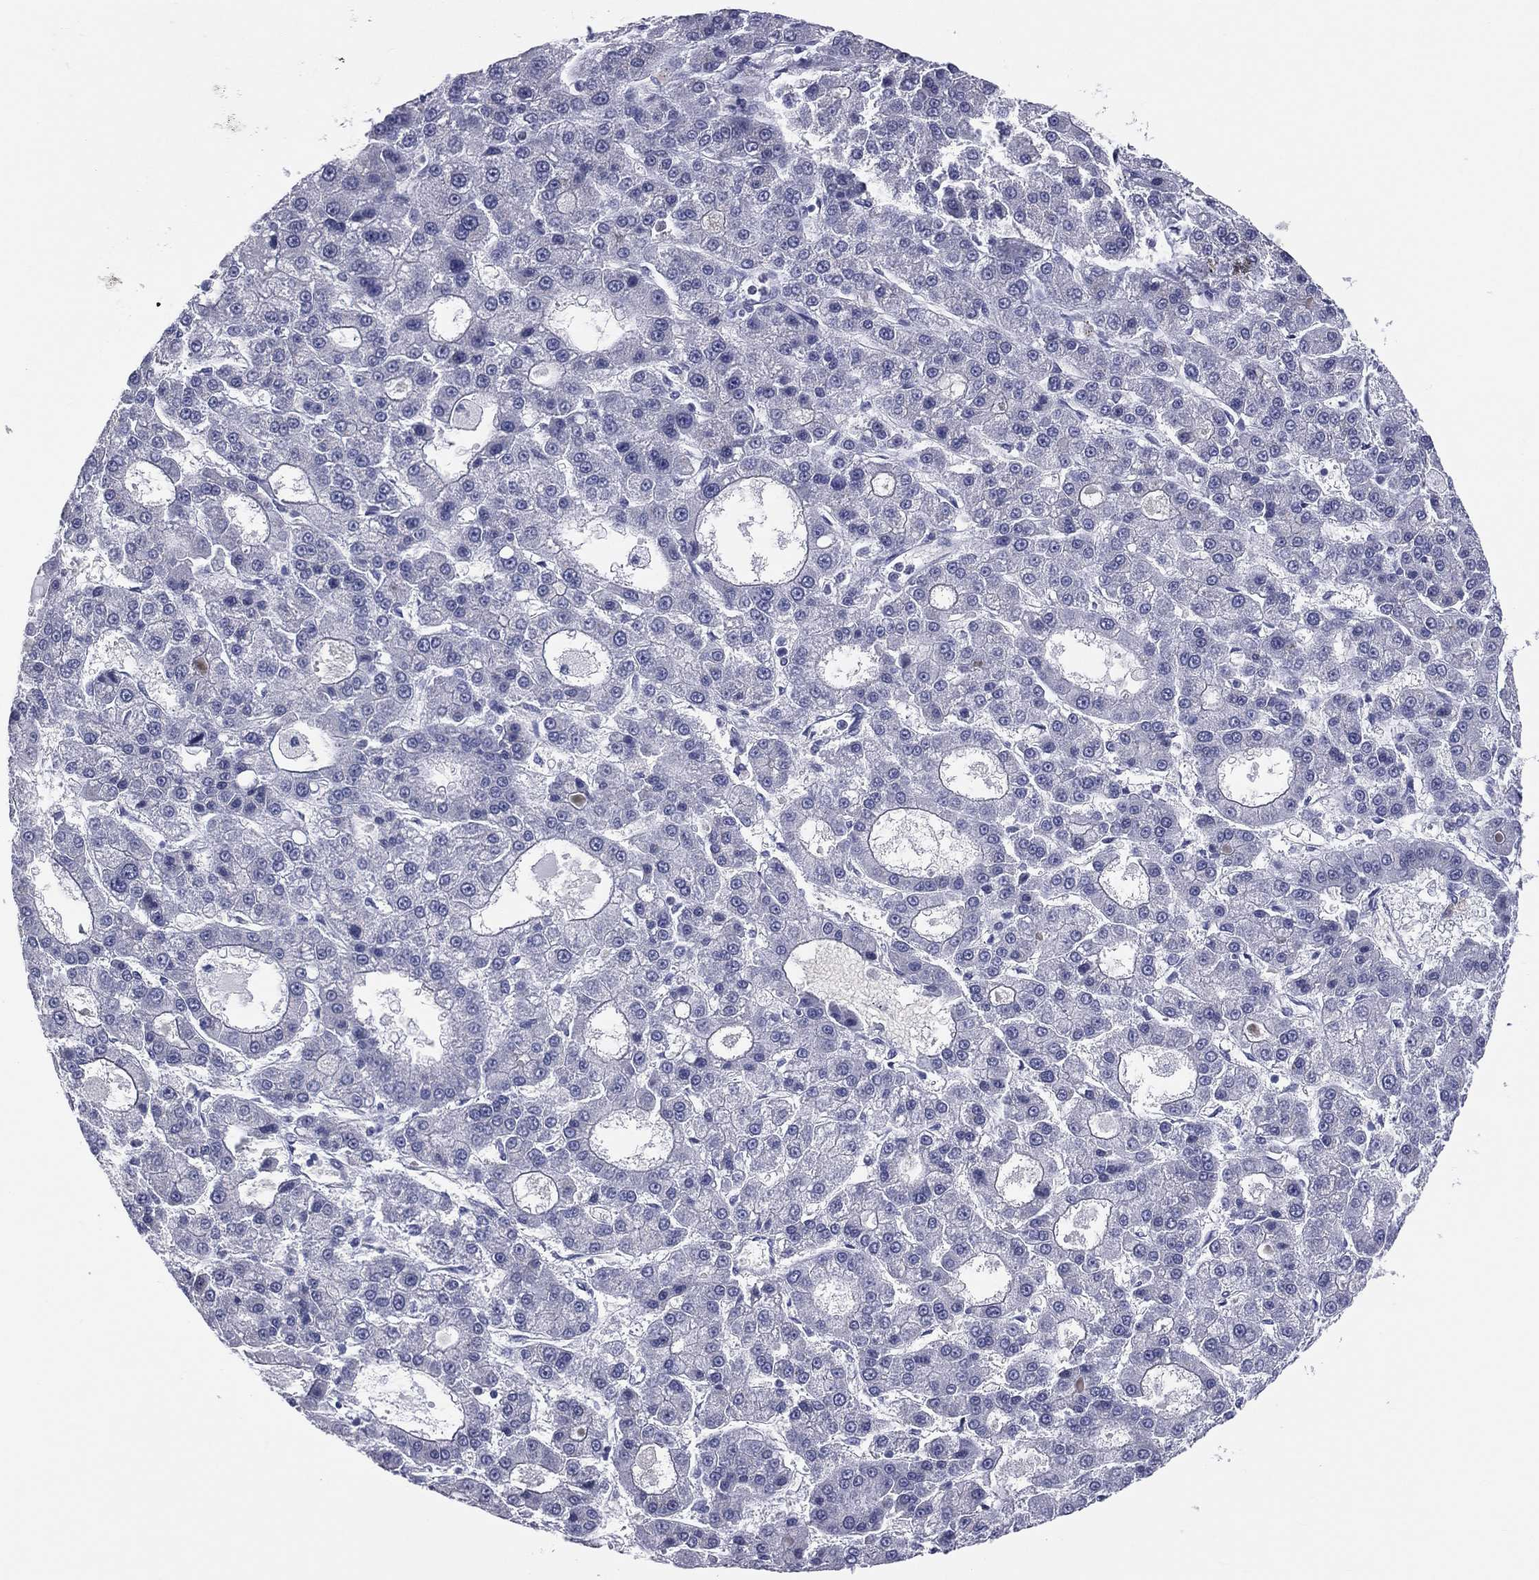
{"staining": {"intensity": "negative", "quantity": "none", "location": "none"}, "tissue": "liver cancer", "cell_type": "Tumor cells", "image_type": "cancer", "snomed": [{"axis": "morphology", "description": "Carcinoma, Hepatocellular, NOS"}, {"axis": "topography", "description": "Liver"}], "caption": "Immunohistochemistry of liver hepatocellular carcinoma demonstrates no positivity in tumor cells. The staining is performed using DAB (3,3'-diaminobenzidine) brown chromogen with nuclei counter-stained in using hematoxylin.", "gene": "MLN", "patient": {"sex": "male", "age": 70}}